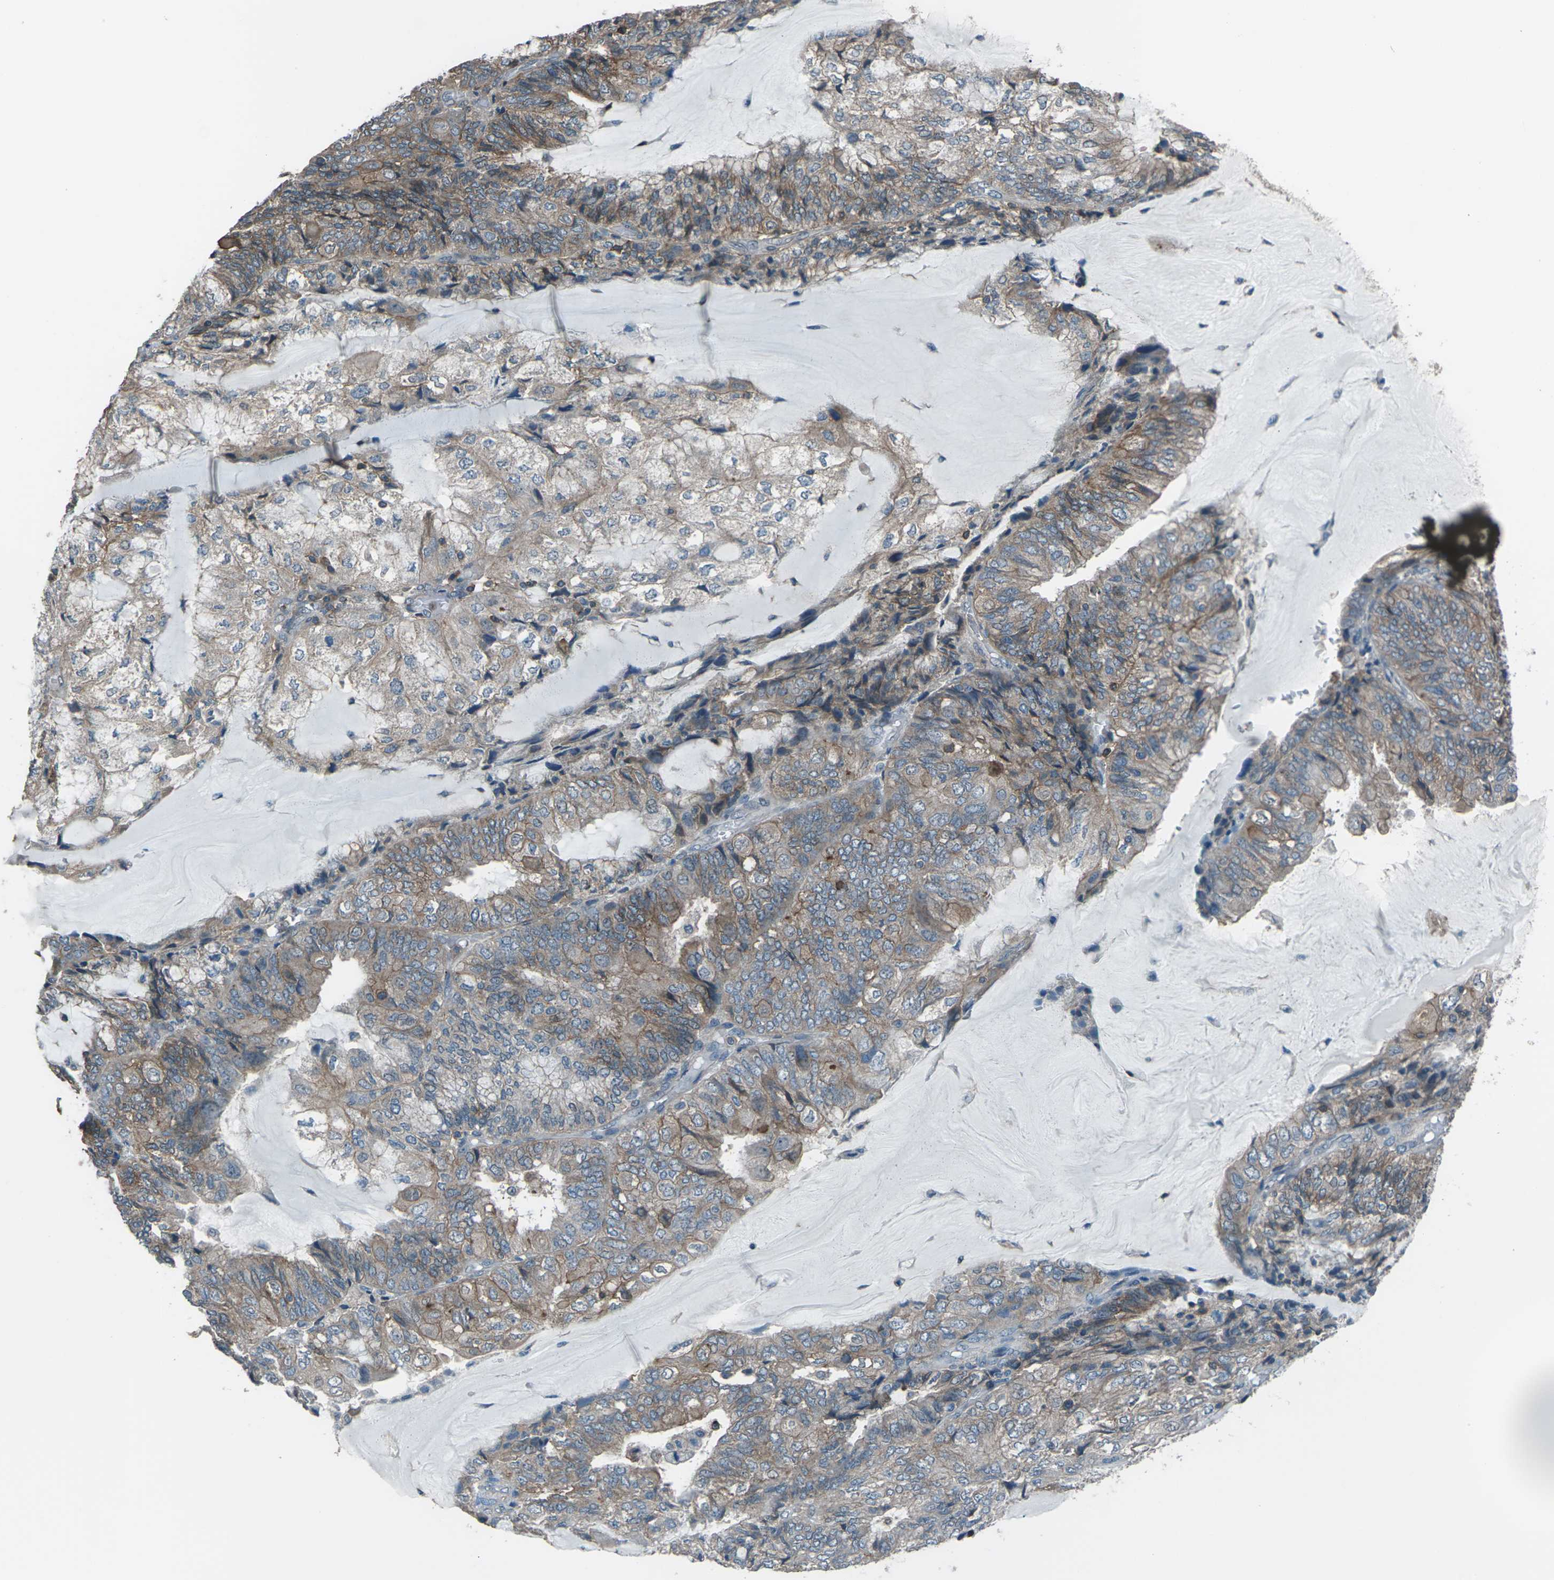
{"staining": {"intensity": "weak", "quantity": ">75%", "location": "cytoplasmic/membranous"}, "tissue": "endometrial cancer", "cell_type": "Tumor cells", "image_type": "cancer", "snomed": [{"axis": "morphology", "description": "Adenocarcinoma, NOS"}, {"axis": "topography", "description": "Endometrium"}], "caption": "Approximately >75% of tumor cells in human endometrial cancer exhibit weak cytoplasmic/membranous protein positivity as visualized by brown immunohistochemical staining.", "gene": "CMTM4", "patient": {"sex": "female", "age": 81}}